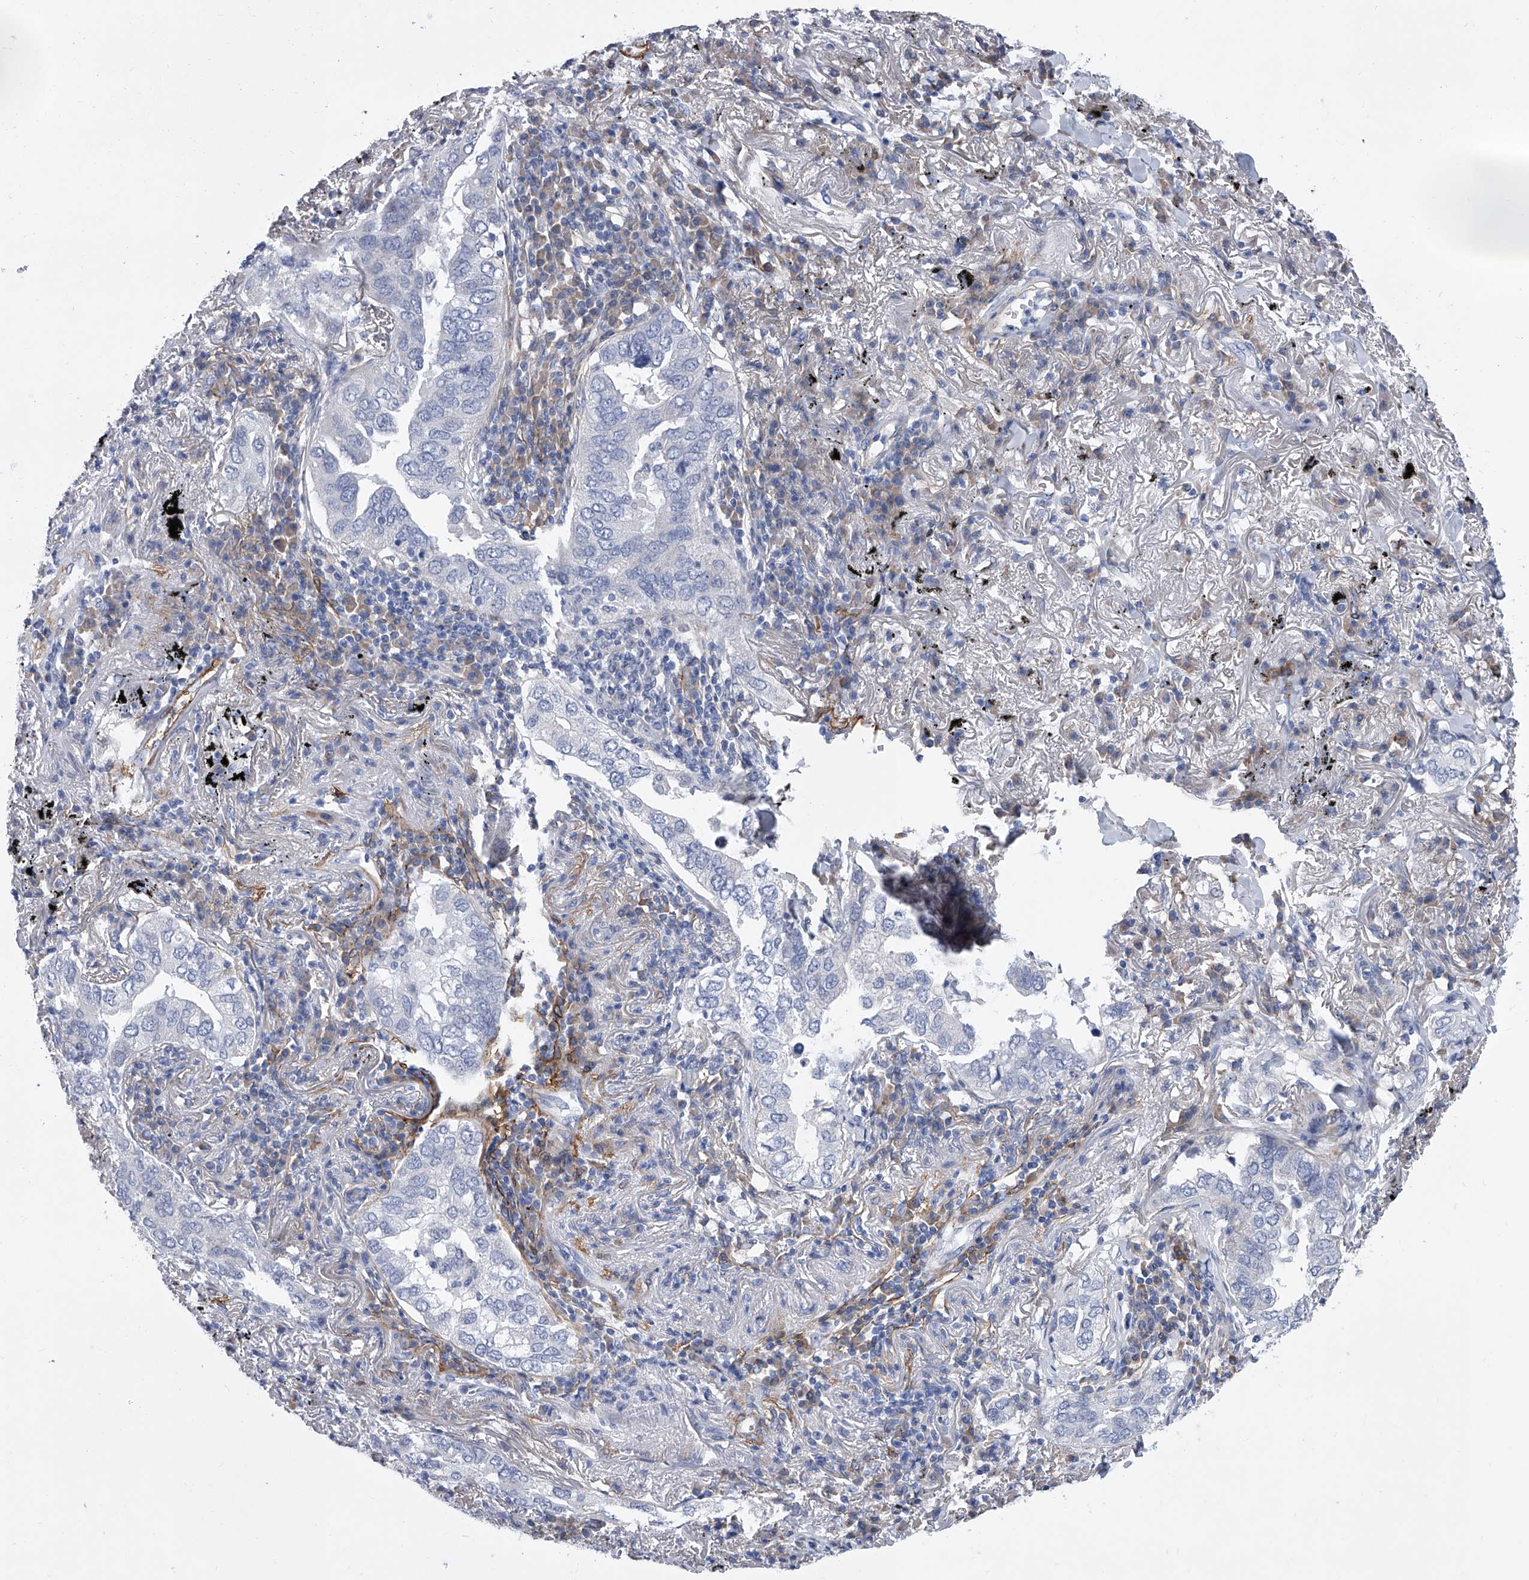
{"staining": {"intensity": "negative", "quantity": "none", "location": "none"}, "tissue": "lung cancer", "cell_type": "Tumor cells", "image_type": "cancer", "snomed": [{"axis": "morphology", "description": "Adenocarcinoma, NOS"}, {"axis": "topography", "description": "Lung"}], "caption": "Tumor cells show no significant protein staining in lung cancer. The staining is performed using DAB brown chromogen with nuclei counter-stained in using hematoxylin.", "gene": "ALG14", "patient": {"sex": "male", "age": 65}}